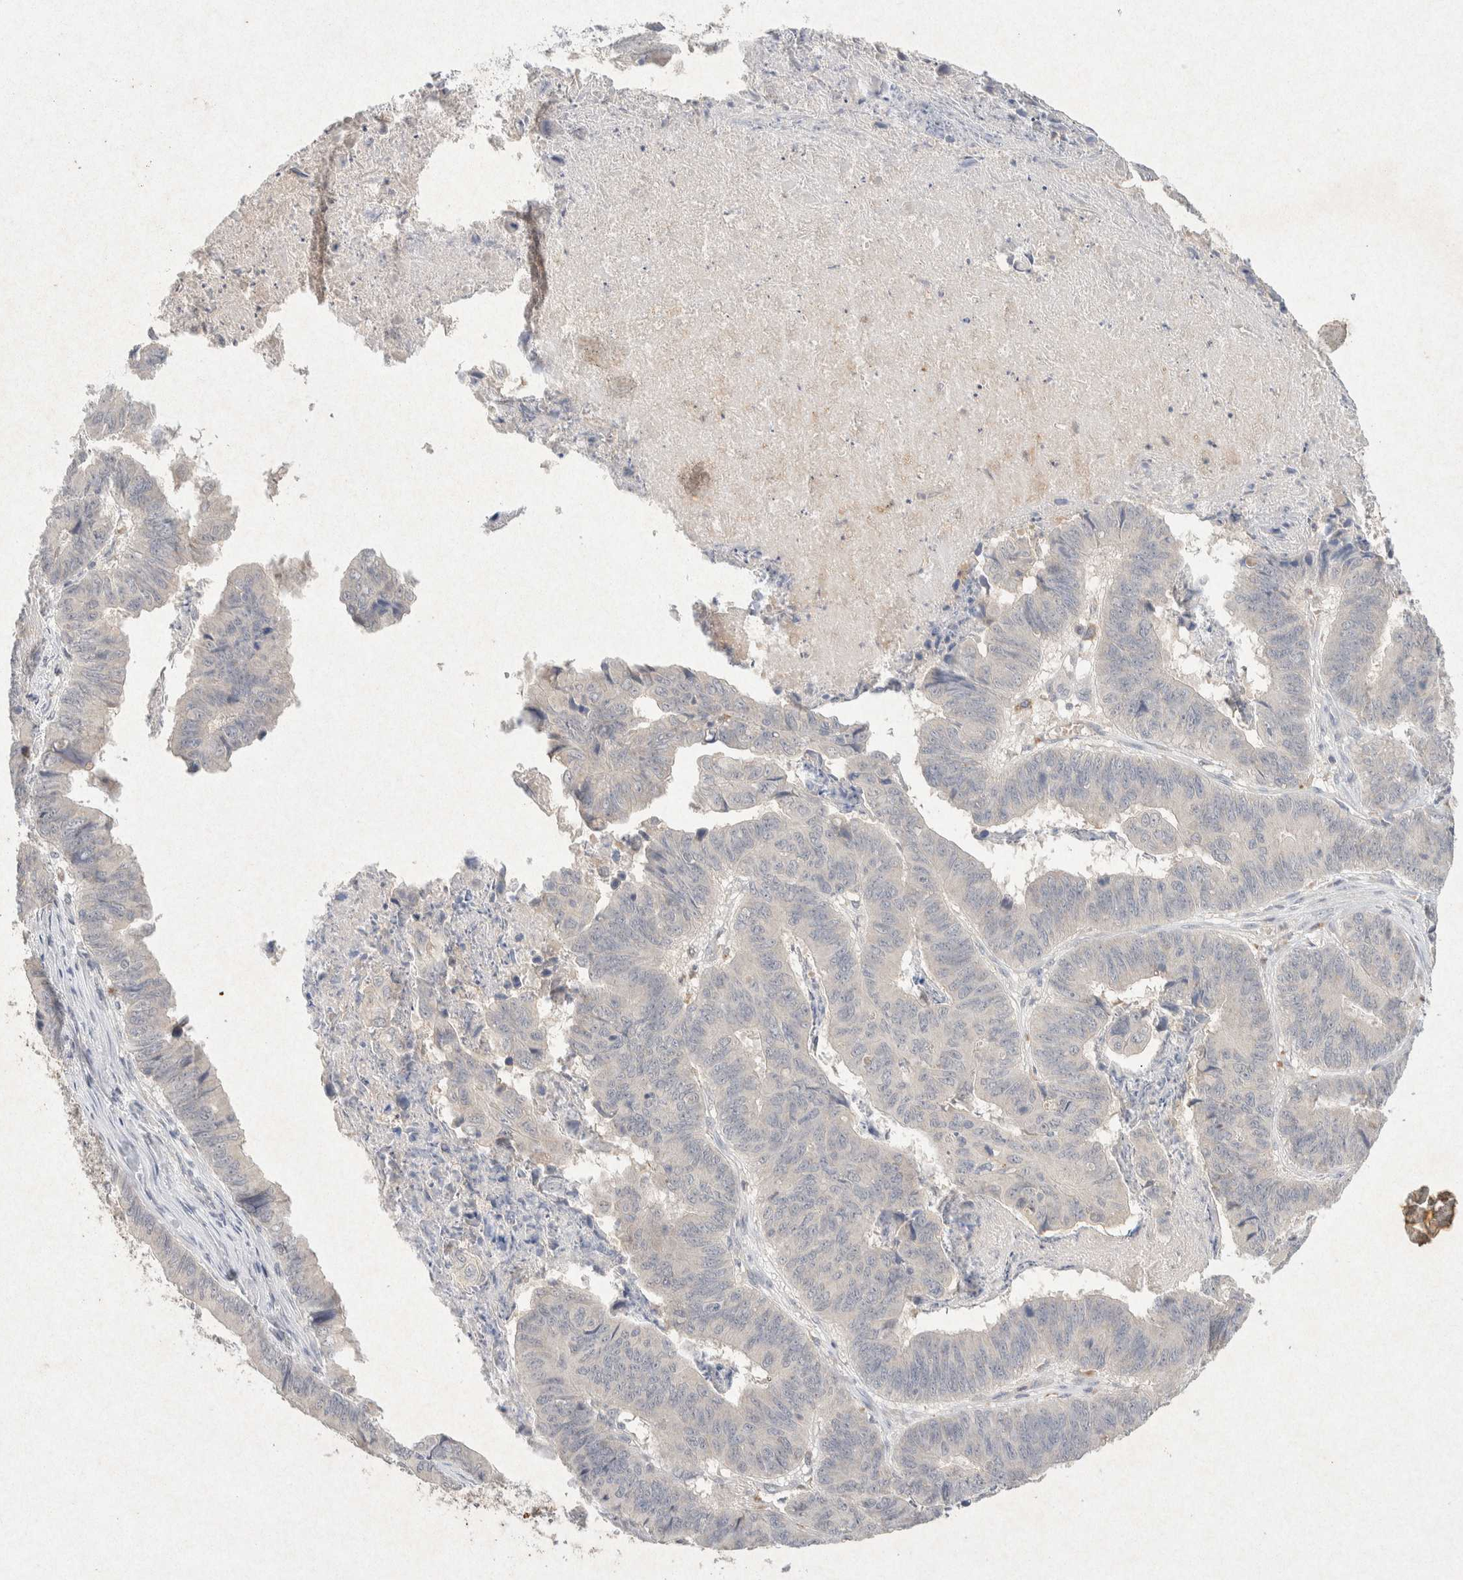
{"staining": {"intensity": "negative", "quantity": "none", "location": "none"}, "tissue": "stomach cancer", "cell_type": "Tumor cells", "image_type": "cancer", "snomed": [{"axis": "morphology", "description": "Adenocarcinoma, NOS"}, {"axis": "topography", "description": "Stomach, lower"}], "caption": "IHC histopathology image of adenocarcinoma (stomach) stained for a protein (brown), which shows no positivity in tumor cells.", "gene": "GNAI1", "patient": {"sex": "male", "age": 77}}